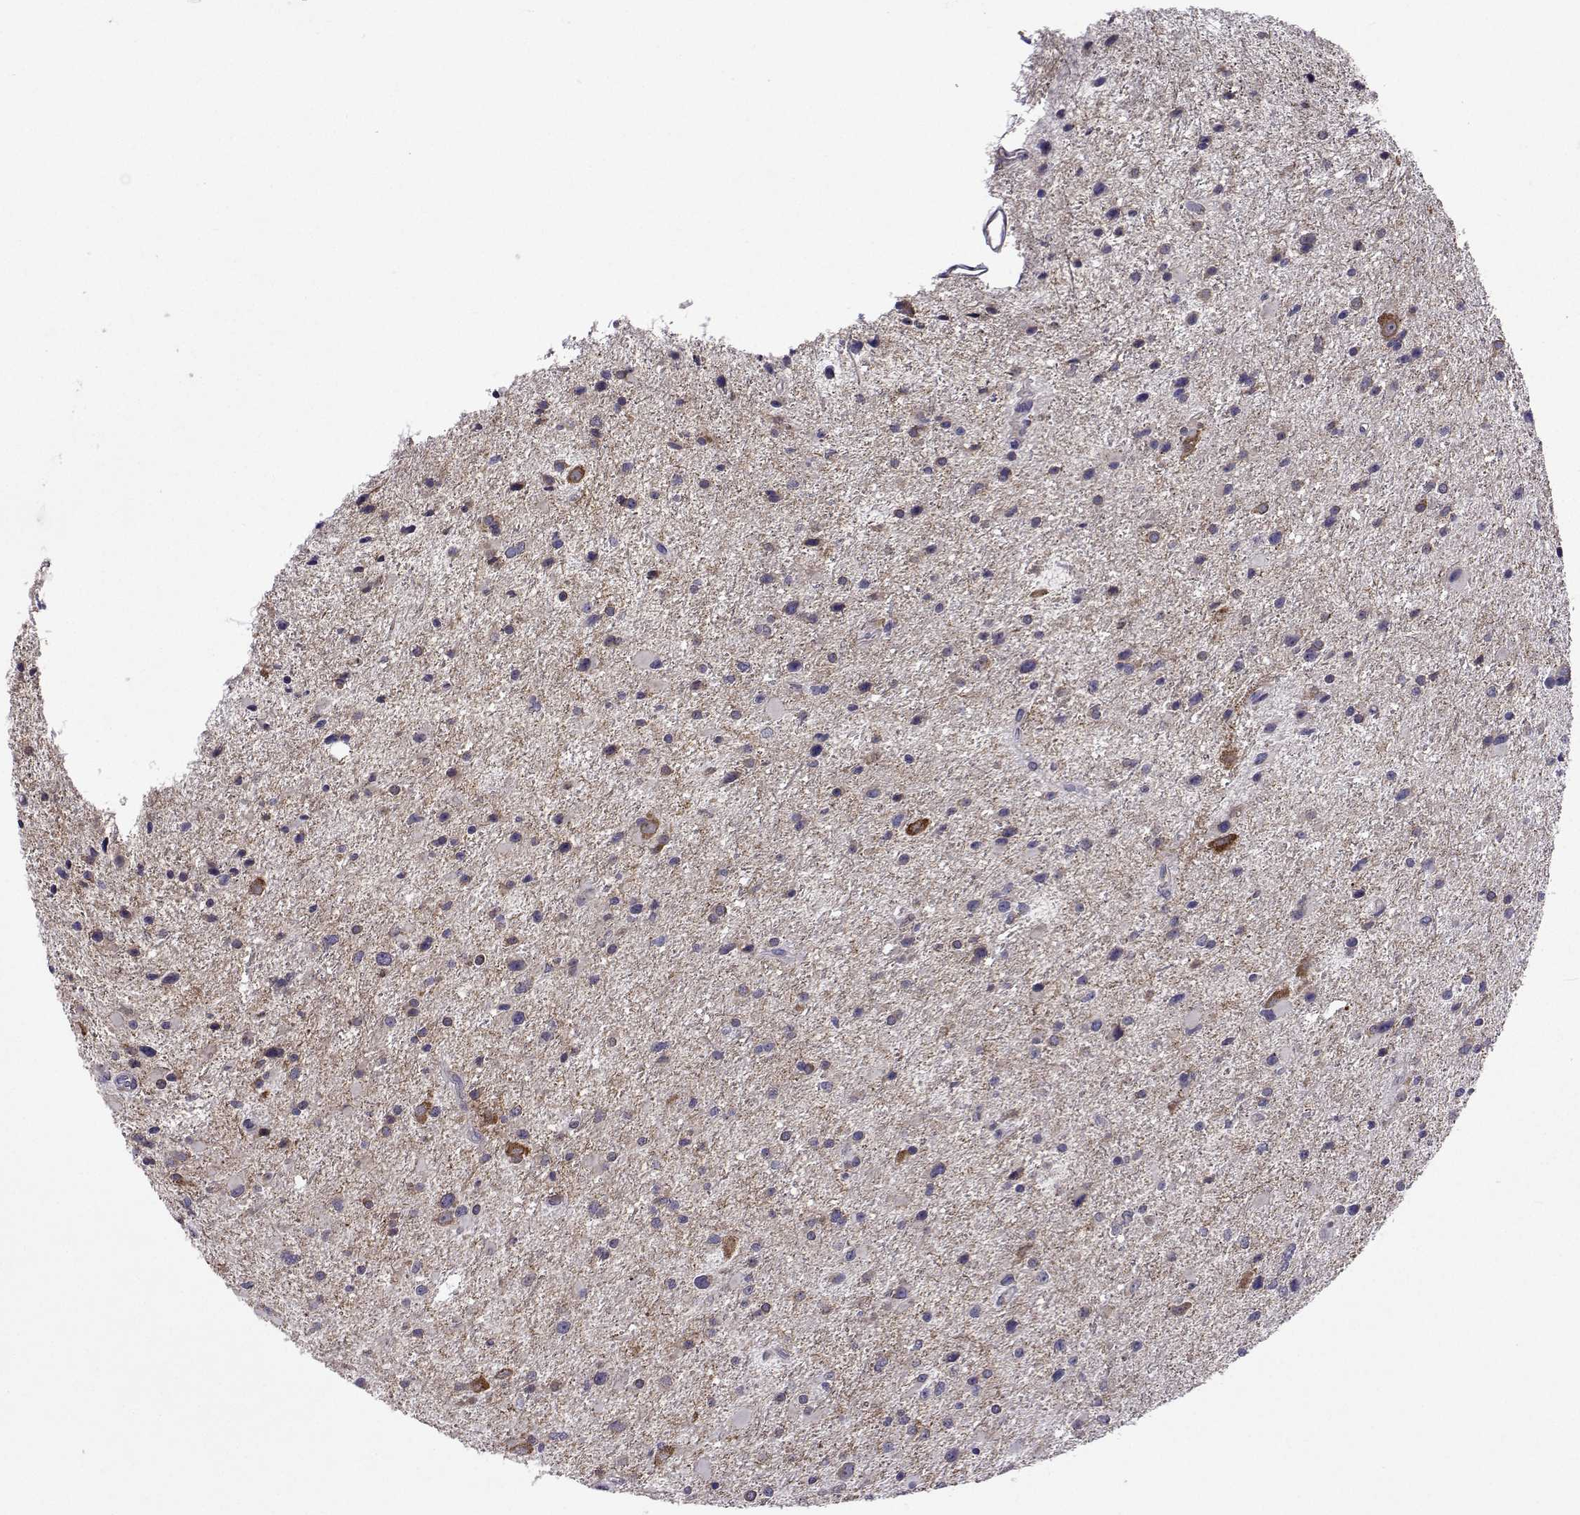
{"staining": {"intensity": "negative", "quantity": "none", "location": "none"}, "tissue": "glioma", "cell_type": "Tumor cells", "image_type": "cancer", "snomed": [{"axis": "morphology", "description": "Glioma, malignant, Low grade"}, {"axis": "topography", "description": "Brain"}], "caption": "Malignant low-grade glioma was stained to show a protein in brown. There is no significant staining in tumor cells.", "gene": "TARBP2", "patient": {"sex": "female", "age": 32}}